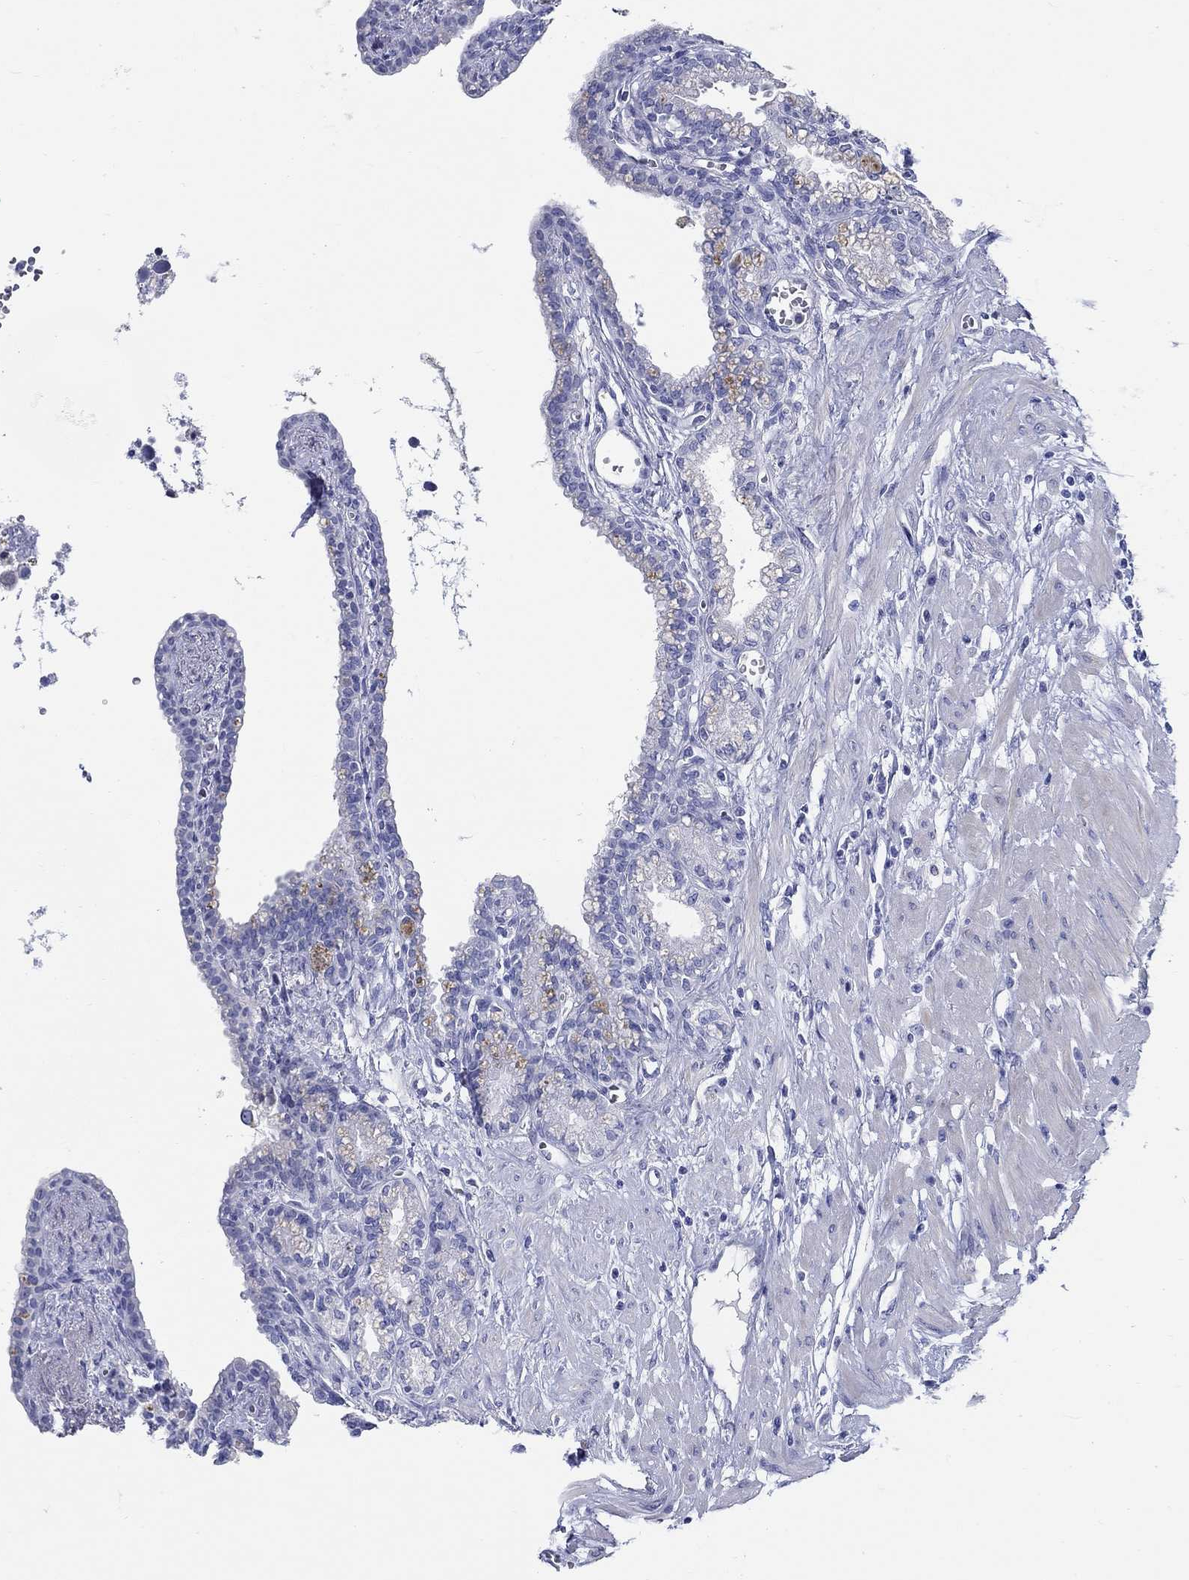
{"staining": {"intensity": "negative", "quantity": "none", "location": "none"}, "tissue": "seminal vesicle", "cell_type": "Glandular cells", "image_type": "normal", "snomed": [{"axis": "morphology", "description": "Normal tissue, NOS"}, {"axis": "morphology", "description": "Urothelial carcinoma, NOS"}, {"axis": "topography", "description": "Urinary bladder"}, {"axis": "topography", "description": "Seminal veicle"}], "caption": "Immunohistochemistry (IHC) of benign seminal vesicle exhibits no expression in glandular cells.", "gene": "CRYGS", "patient": {"sex": "male", "age": 76}}